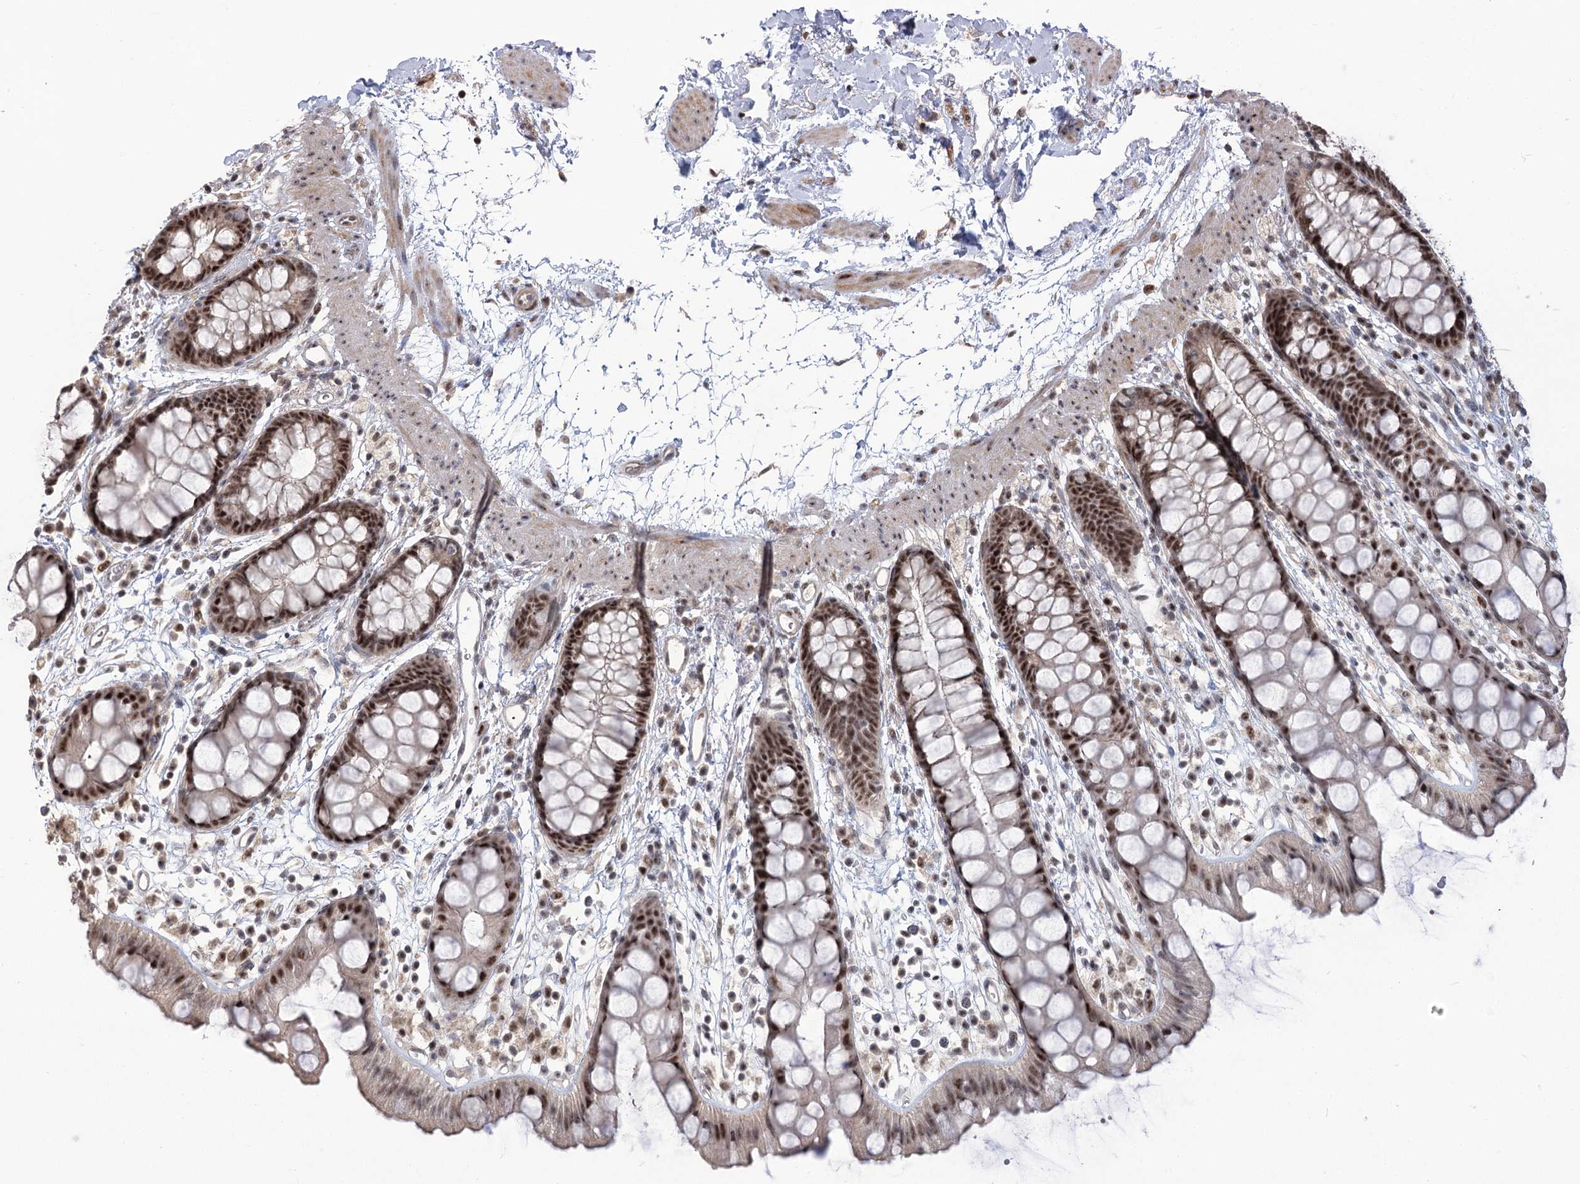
{"staining": {"intensity": "moderate", "quantity": ">75%", "location": "nuclear"}, "tissue": "rectum", "cell_type": "Glandular cells", "image_type": "normal", "snomed": [{"axis": "morphology", "description": "Normal tissue, NOS"}, {"axis": "topography", "description": "Rectum"}], "caption": "Immunohistochemical staining of normal rectum displays moderate nuclear protein staining in approximately >75% of glandular cells. (DAB (3,3'-diaminobenzidine) IHC with brightfield microscopy, high magnification).", "gene": "WBP1L", "patient": {"sex": "female", "age": 65}}